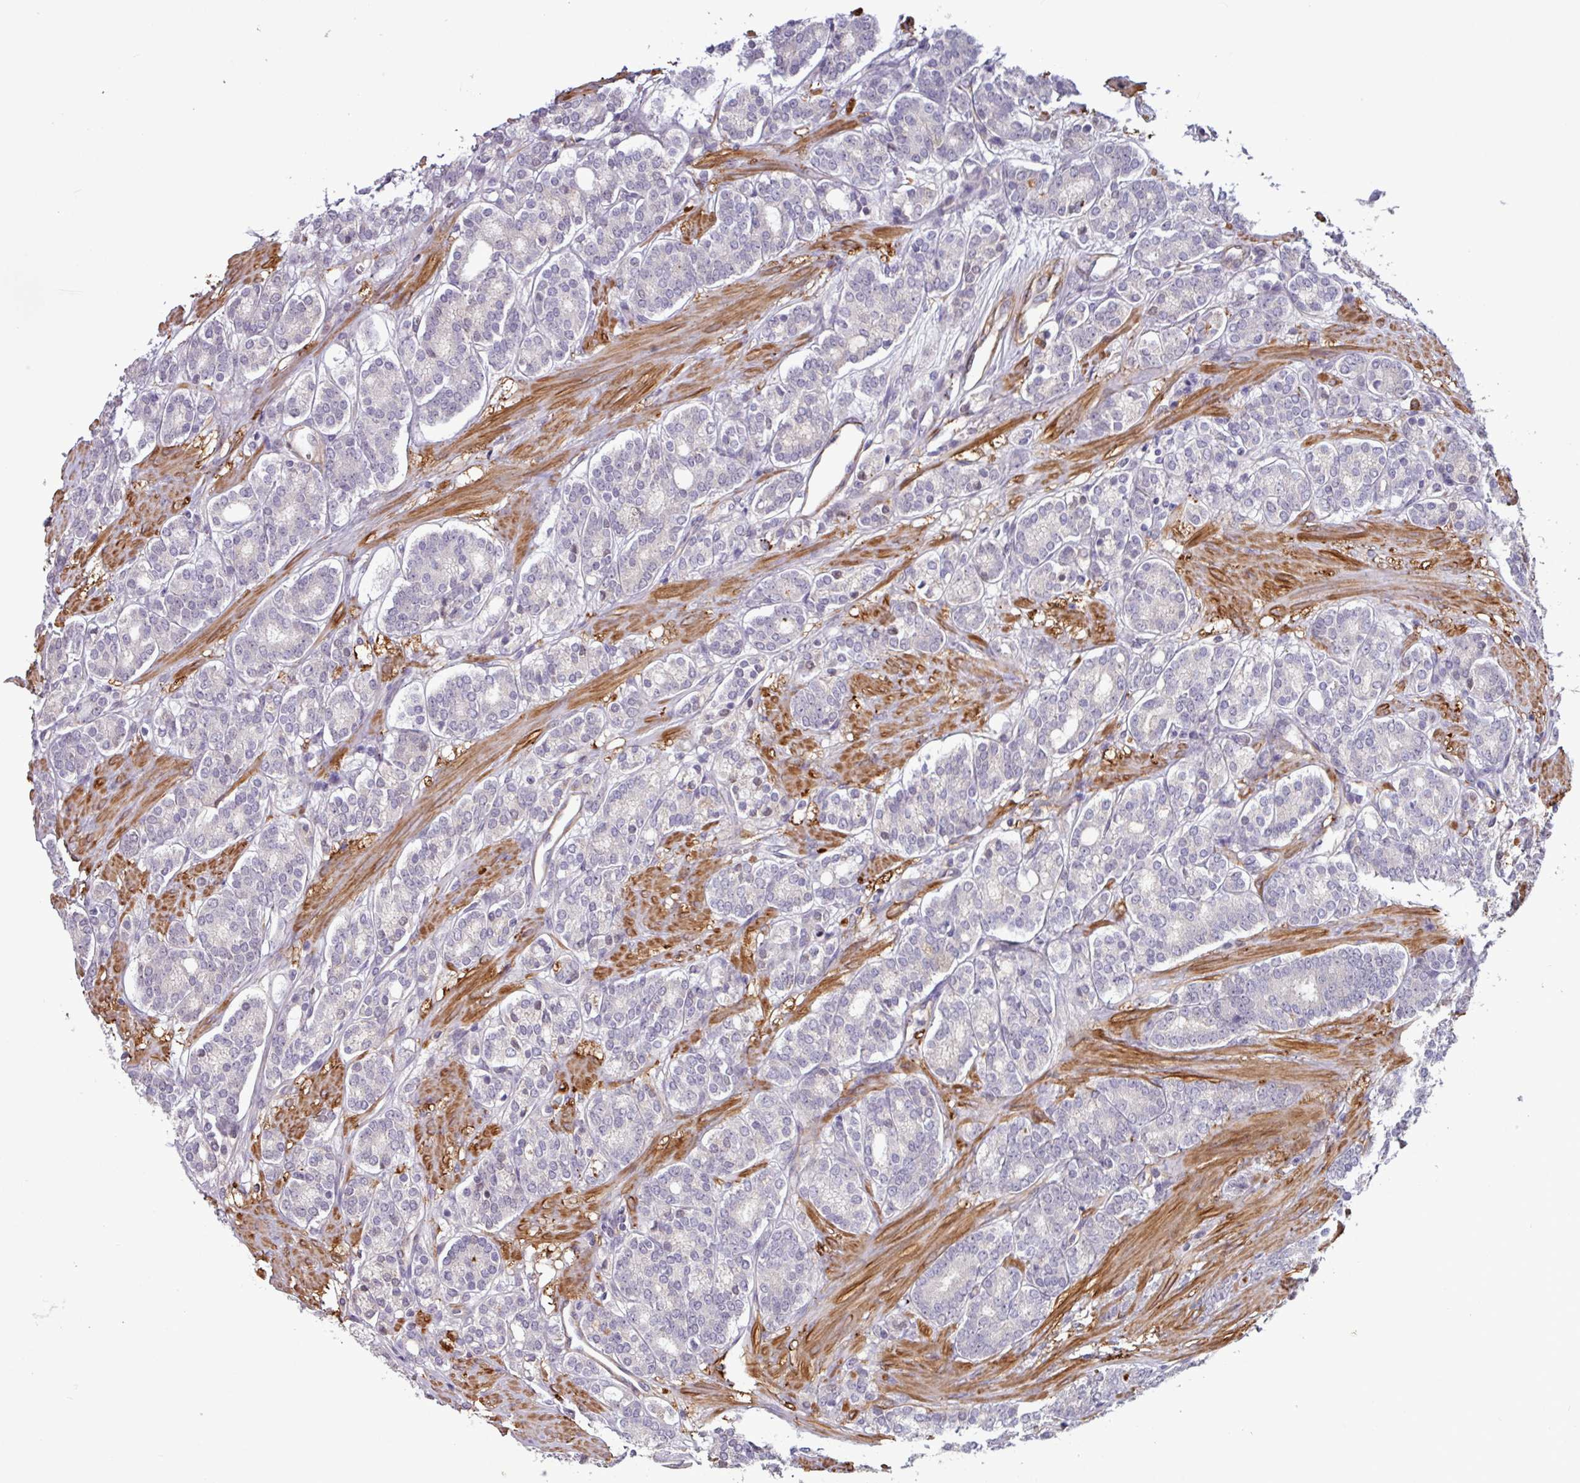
{"staining": {"intensity": "negative", "quantity": "none", "location": "none"}, "tissue": "prostate cancer", "cell_type": "Tumor cells", "image_type": "cancer", "snomed": [{"axis": "morphology", "description": "Adenocarcinoma, High grade"}, {"axis": "topography", "description": "Prostate"}], "caption": "Immunohistochemical staining of prostate cancer reveals no significant staining in tumor cells. (Immunohistochemistry, brightfield microscopy, high magnification).", "gene": "PCED1A", "patient": {"sex": "male", "age": 62}}